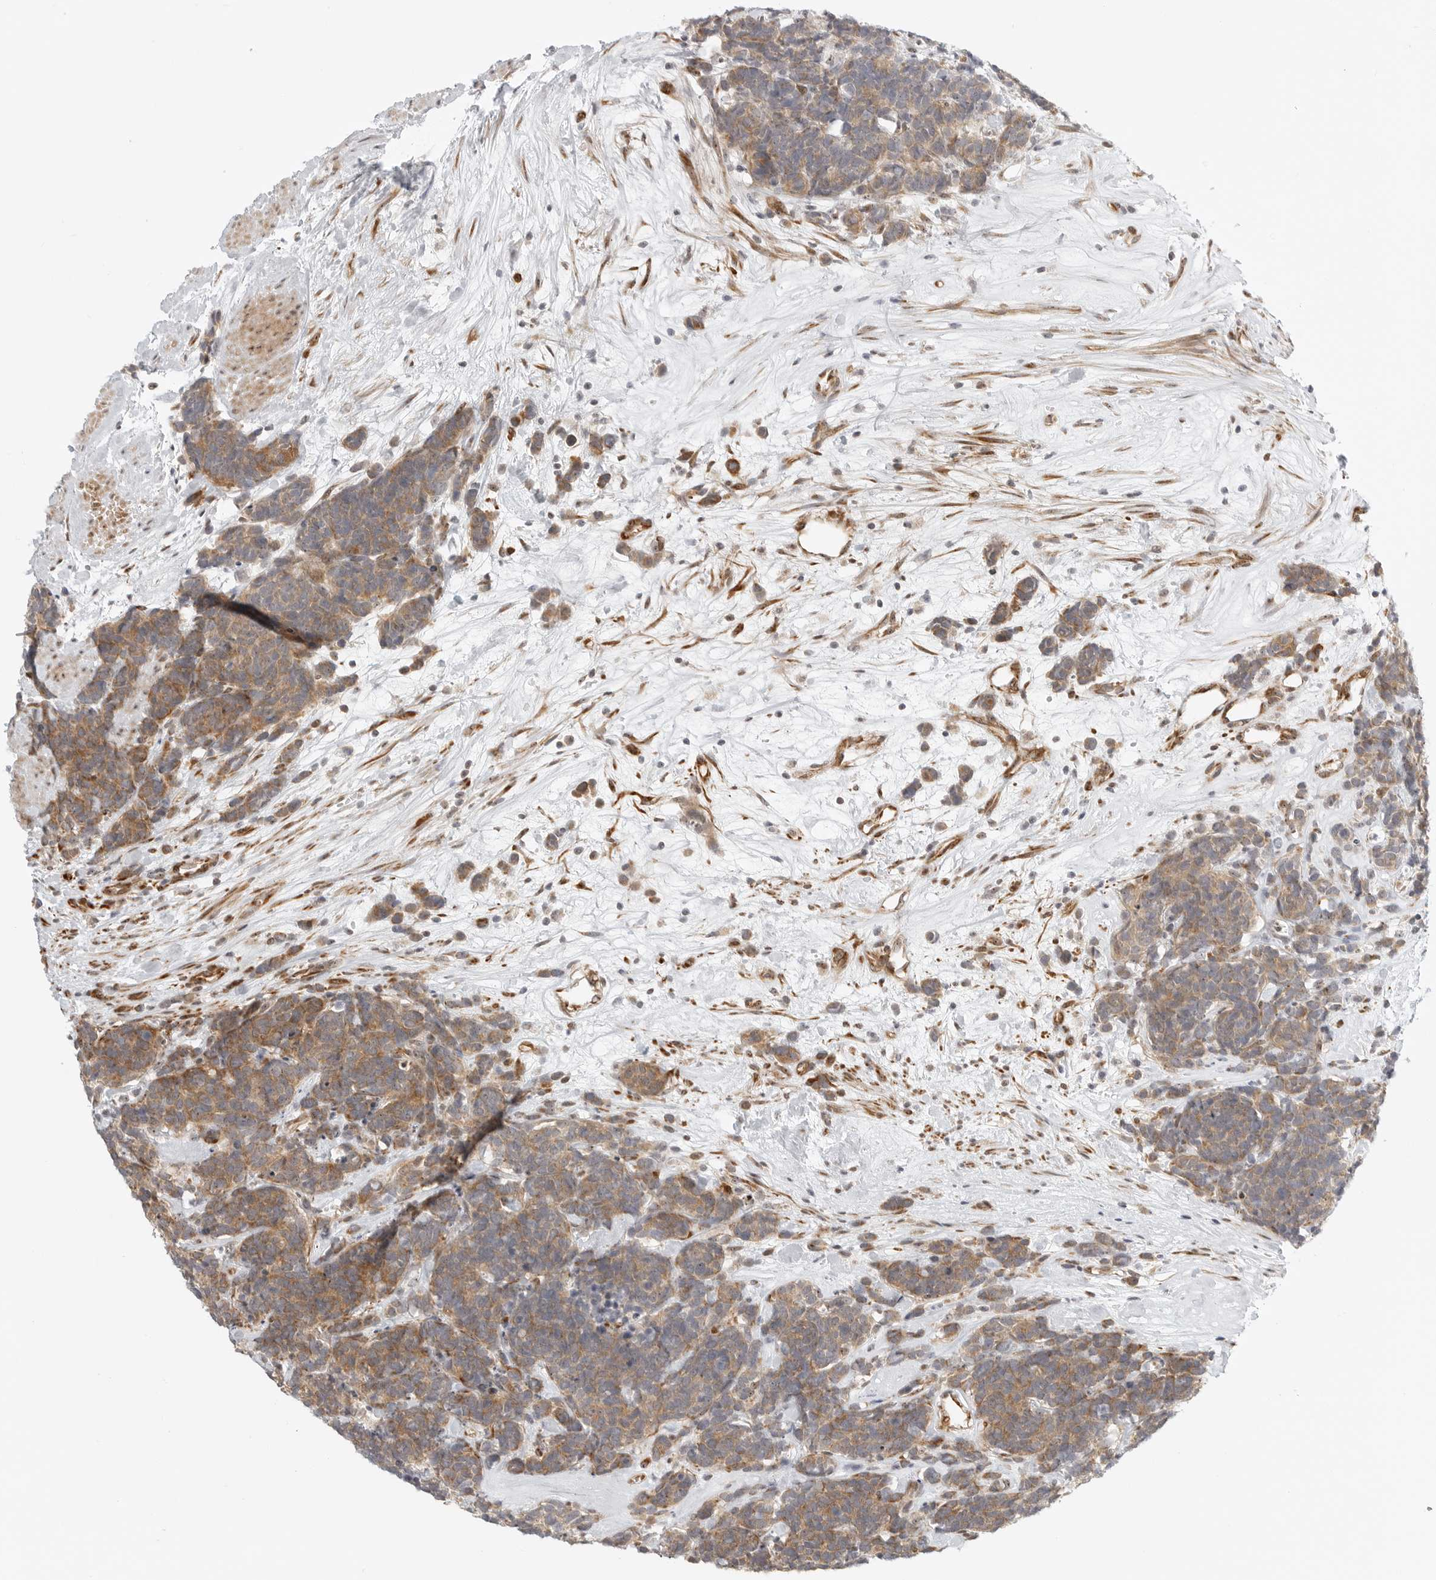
{"staining": {"intensity": "moderate", "quantity": ">75%", "location": "cytoplasmic/membranous"}, "tissue": "carcinoid", "cell_type": "Tumor cells", "image_type": "cancer", "snomed": [{"axis": "morphology", "description": "Carcinoma, NOS"}, {"axis": "morphology", "description": "Carcinoid, malignant, NOS"}, {"axis": "topography", "description": "Urinary bladder"}], "caption": "Immunohistochemical staining of human carcinoma demonstrates moderate cytoplasmic/membranous protein positivity in approximately >75% of tumor cells. Immunohistochemistry (ihc) stains the protein of interest in brown and the nuclei are stained blue.", "gene": "DSCC1", "patient": {"sex": "male", "age": 57}}